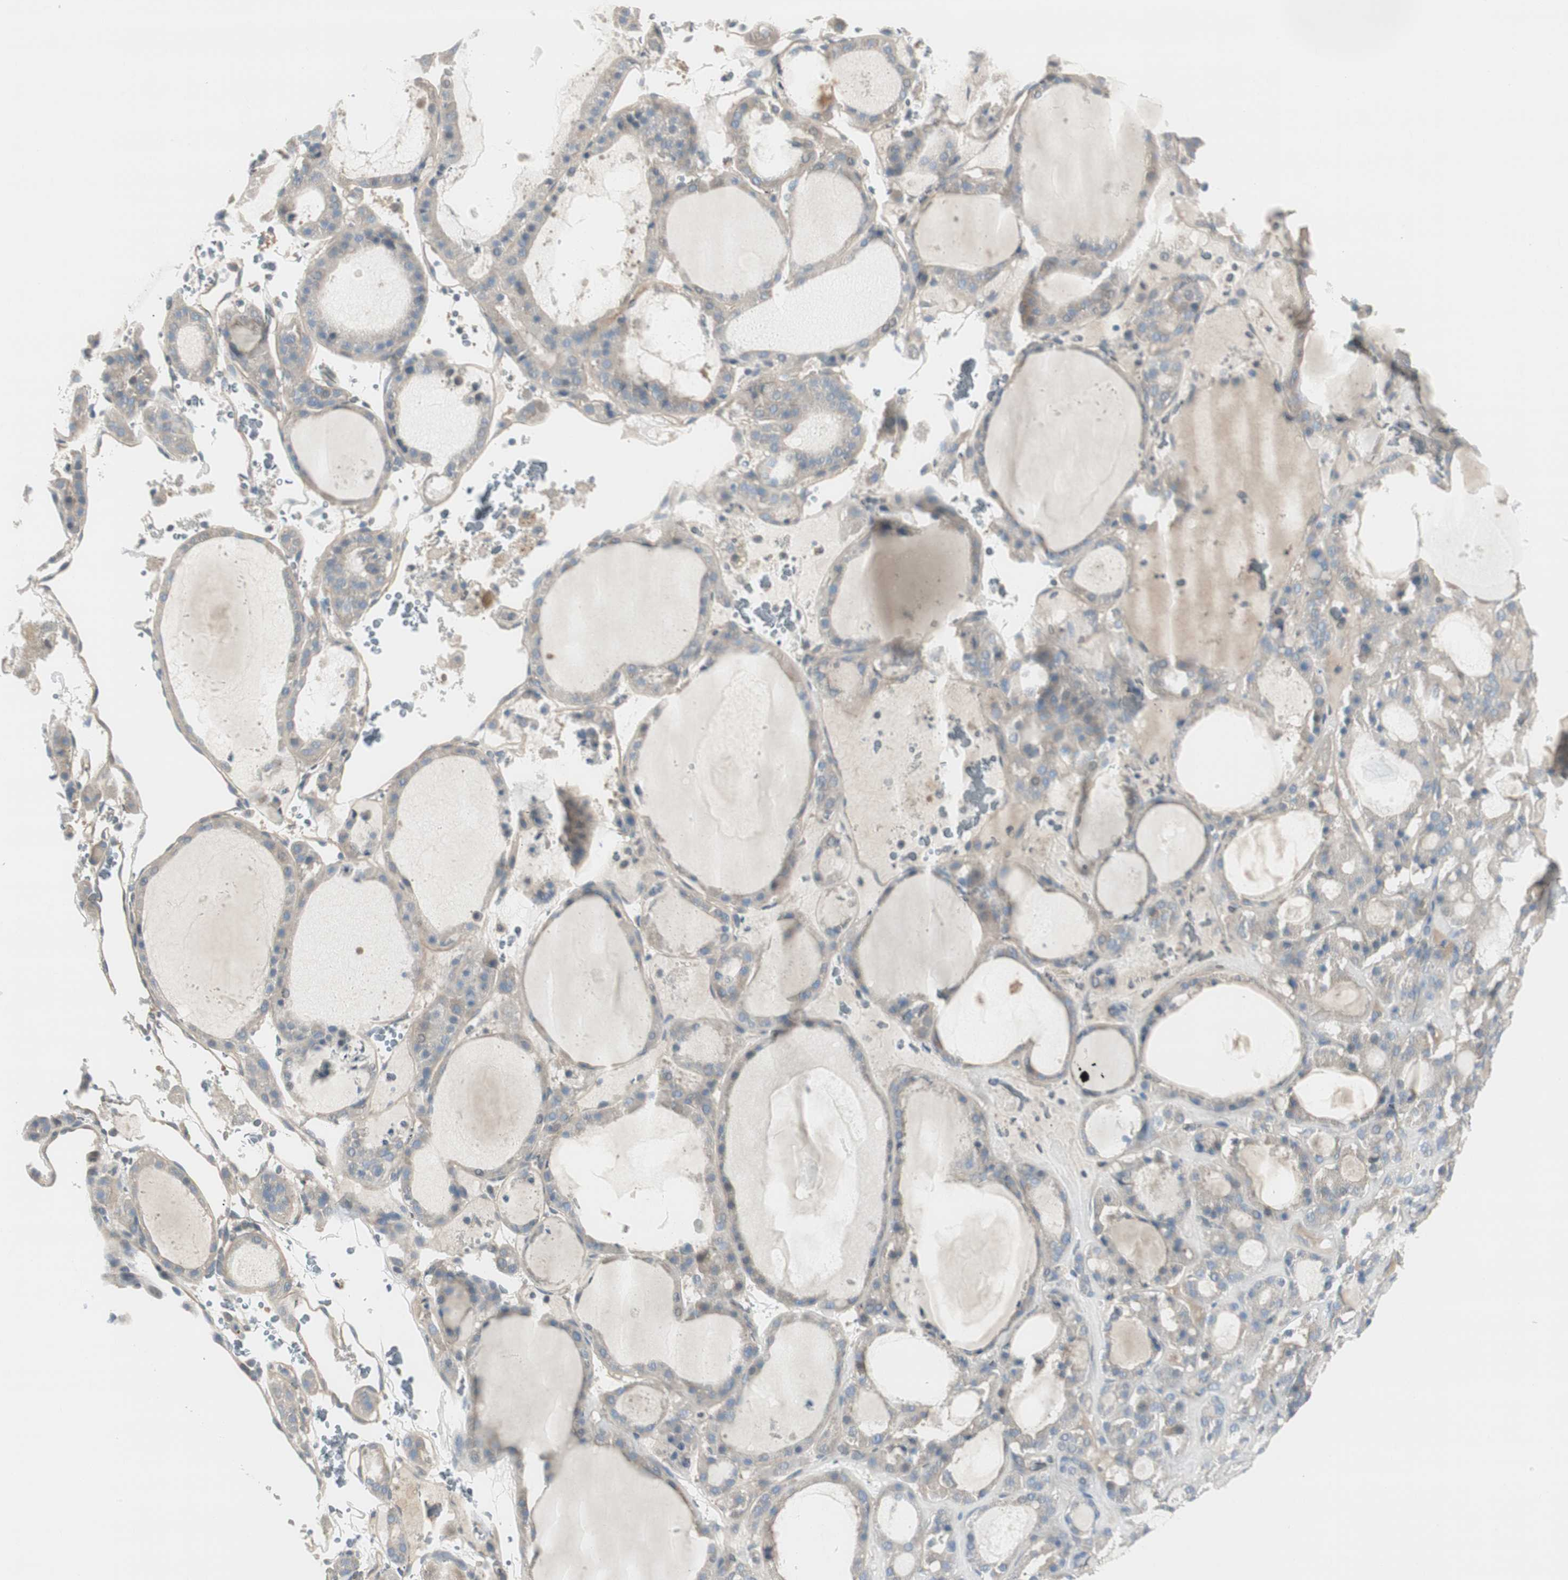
{"staining": {"intensity": "weak", "quantity": "25%-75%", "location": "cytoplasmic/membranous"}, "tissue": "thyroid gland", "cell_type": "Glandular cells", "image_type": "normal", "snomed": [{"axis": "morphology", "description": "Normal tissue, NOS"}, {"axis": "morphology", "description": "Carcinoma, NOS"}, {"axis": "topography", "description": "Thyroid gland"}], "caption": "DAB (3,3'-diaminobenzidine) immunohistochemical staining of normal human thyroid gland demonstrates weak cytoplasmic/membranous protein staining in about 25%-75% of glandular cells.", "gene": "EVA1A", "patient": {"sex": "female", "age": 86}}